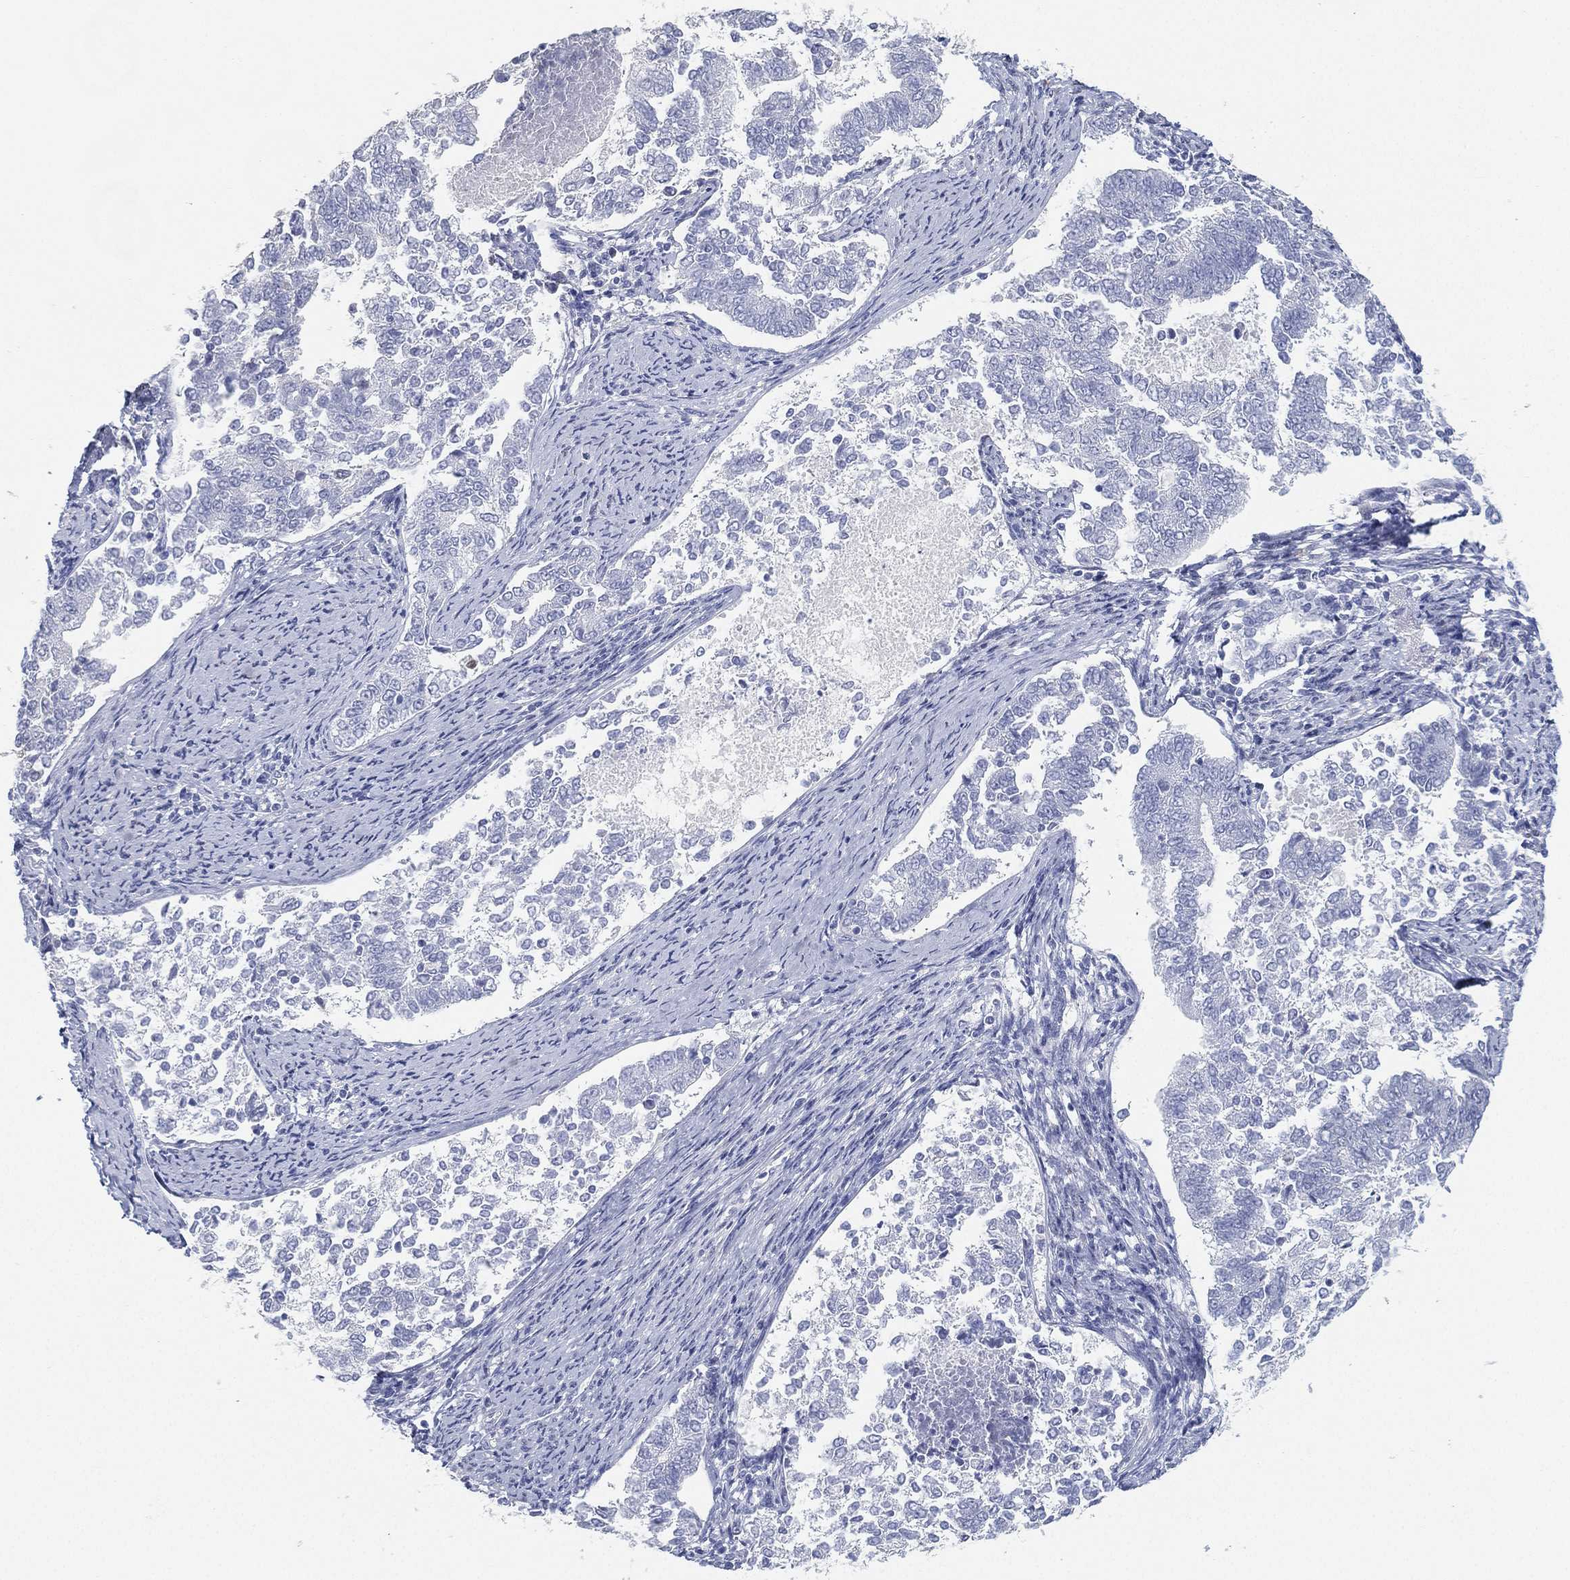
{"staining": {"intensity": "negative", "quantity": "none", "location": "none"}, "tissue": "endometrial cancer", "cell_type": "Tumor cells", "image_type": "cancer", "snomed": [{"axis": "morphology", "description": "Adenocarcinoma, NOS"}, {"axis": "topography", "description": "Endometrium"}], "caption": "This image is of endometrial adenocarcinoma stained with immunohistochemistry (IHC) to label a protein in brown with the nuclei are counter-stained blue. There is no expression in tumor cells.", "gene": "FAM187B", "patient": {"sex": "female", "age": 65}}